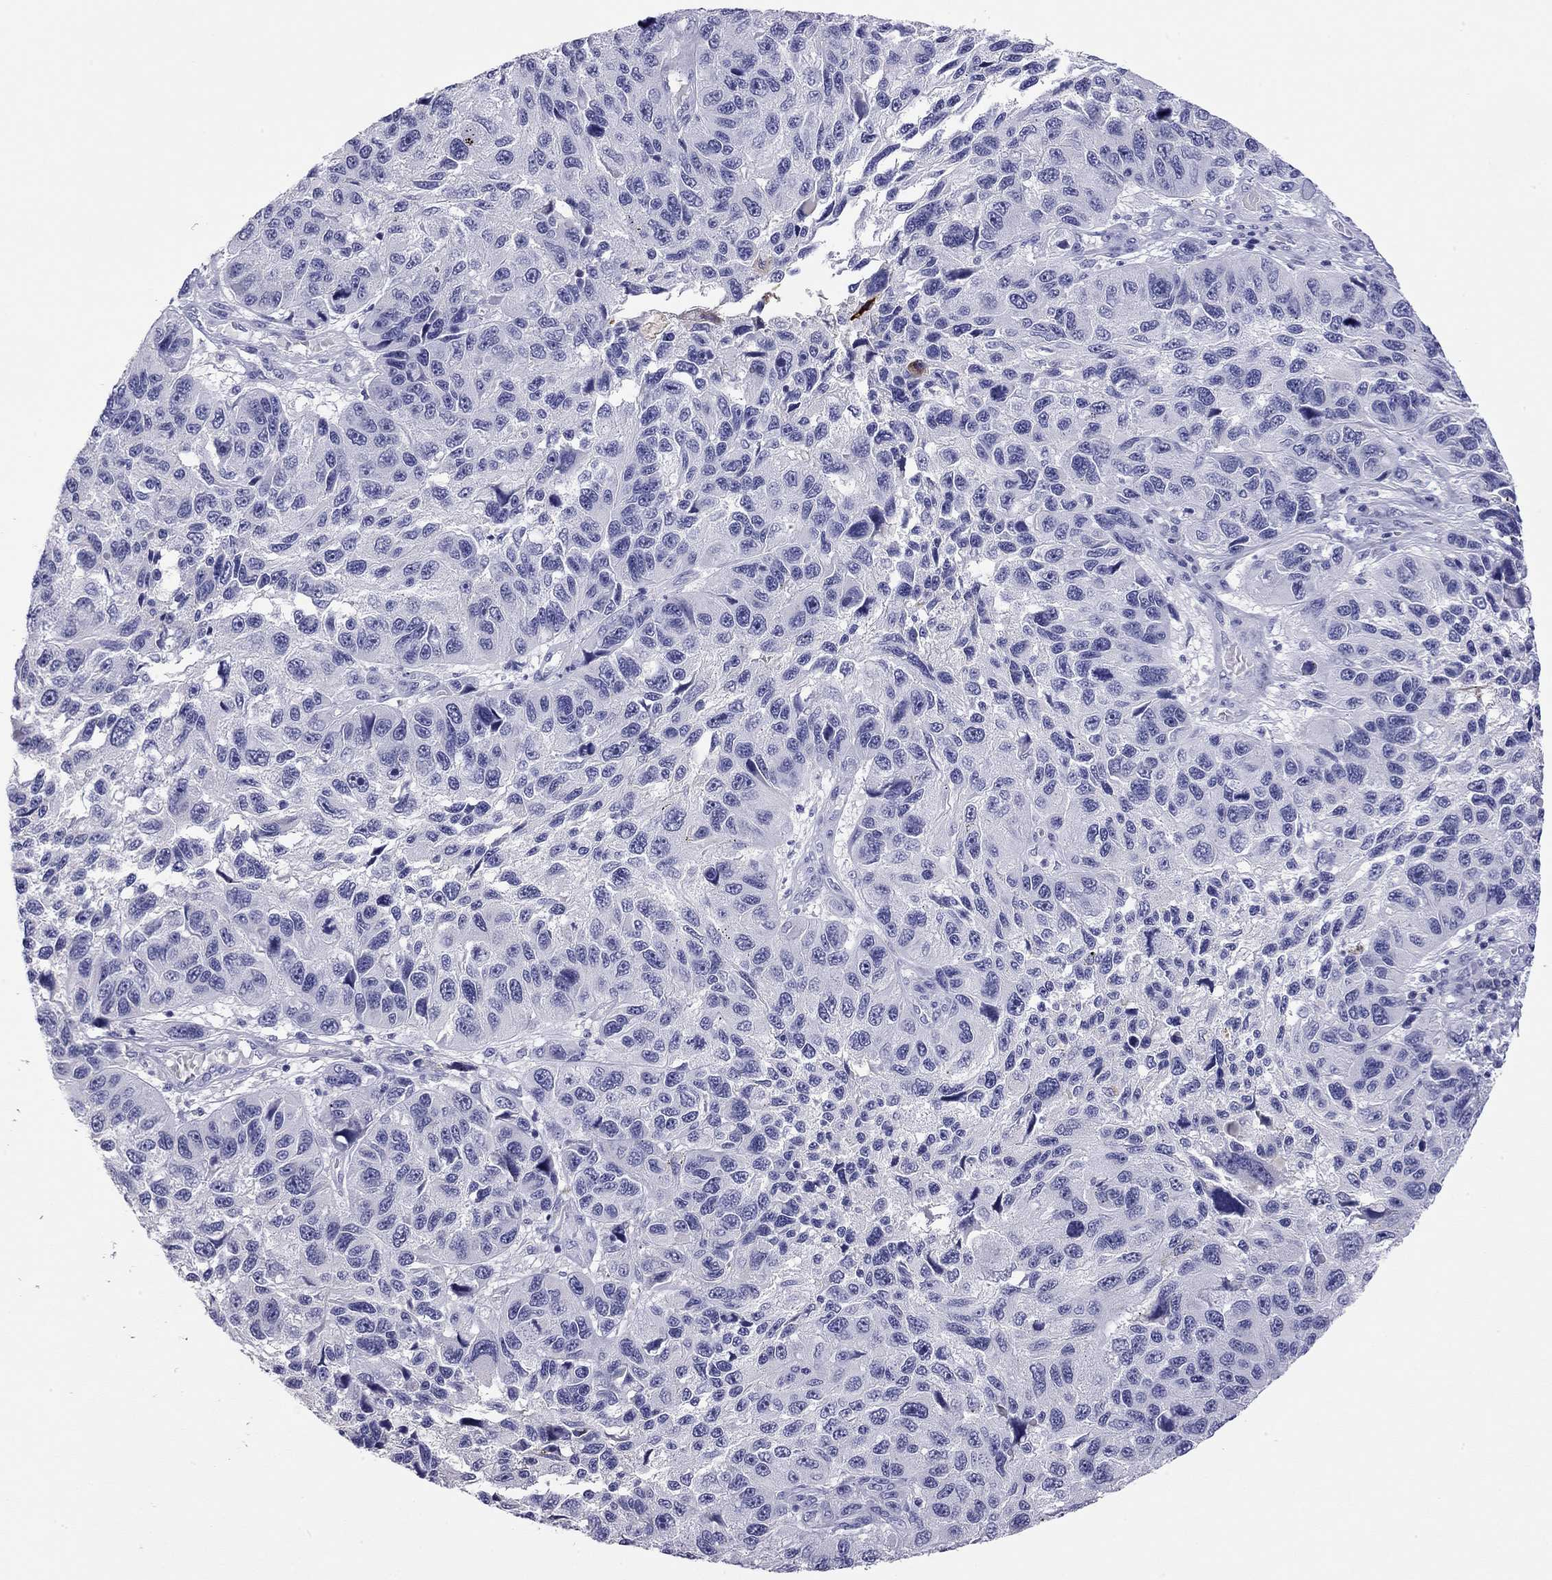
{"staining": {"intensity": "negative", "quantity": "none", "location": "none"}, "tissue": "melanoma", "cell_type": "Tumor cells", "image_type": "cancer", "snomed": [{"axis": "morphology", "description": "Malignant melanoma, NOS"}, {"axis": "topography", "description": "Skin"}], "caption": "Tumor cells are negative for brown protein staining in melanoma.", "gene": "ODF4", "patient": {"sex": "male", "age": 53}}